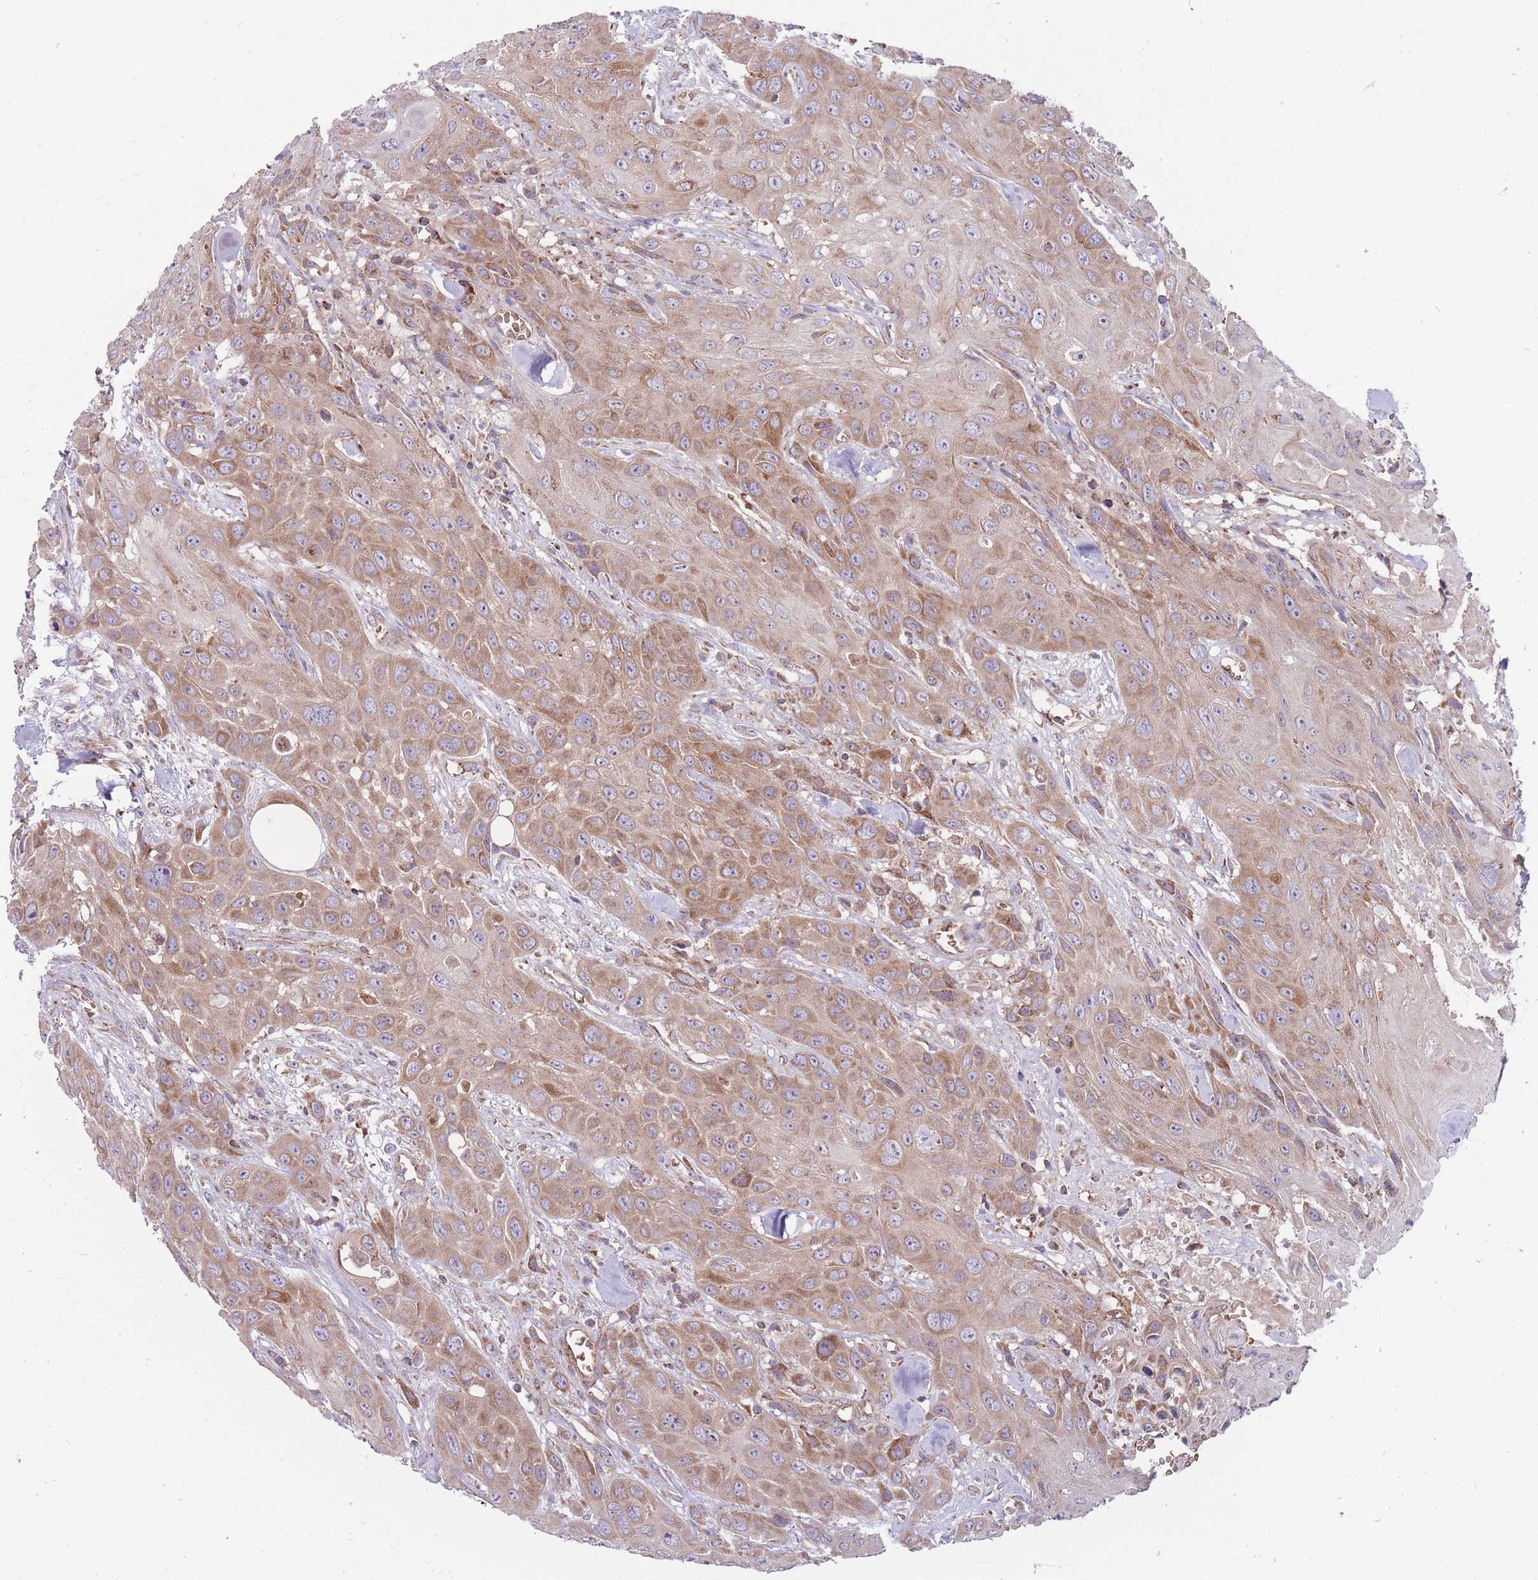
{"staining": {"intensity": "moderate", "quantity": "25%-75%", "location": "cytoplasmic/membranous"}, "tissue": "head and neck cancer", "cell_type": "Tumor cells", "image_type": "cancer", "snomed": [{"axis": "morphology", "description": "Squamous cell carcinoma, NOS"}, {"axis": "topography", "description": "Head-Neck"}], "caption": "This is a histology image of IHC staining of head and neck squamous cell carcinoma, which shows moderate staining in the cytoplasmic/membranous of tumor cells.", "gene": "ANKRD10", "patient": {"sex": "male", "age": 81}}